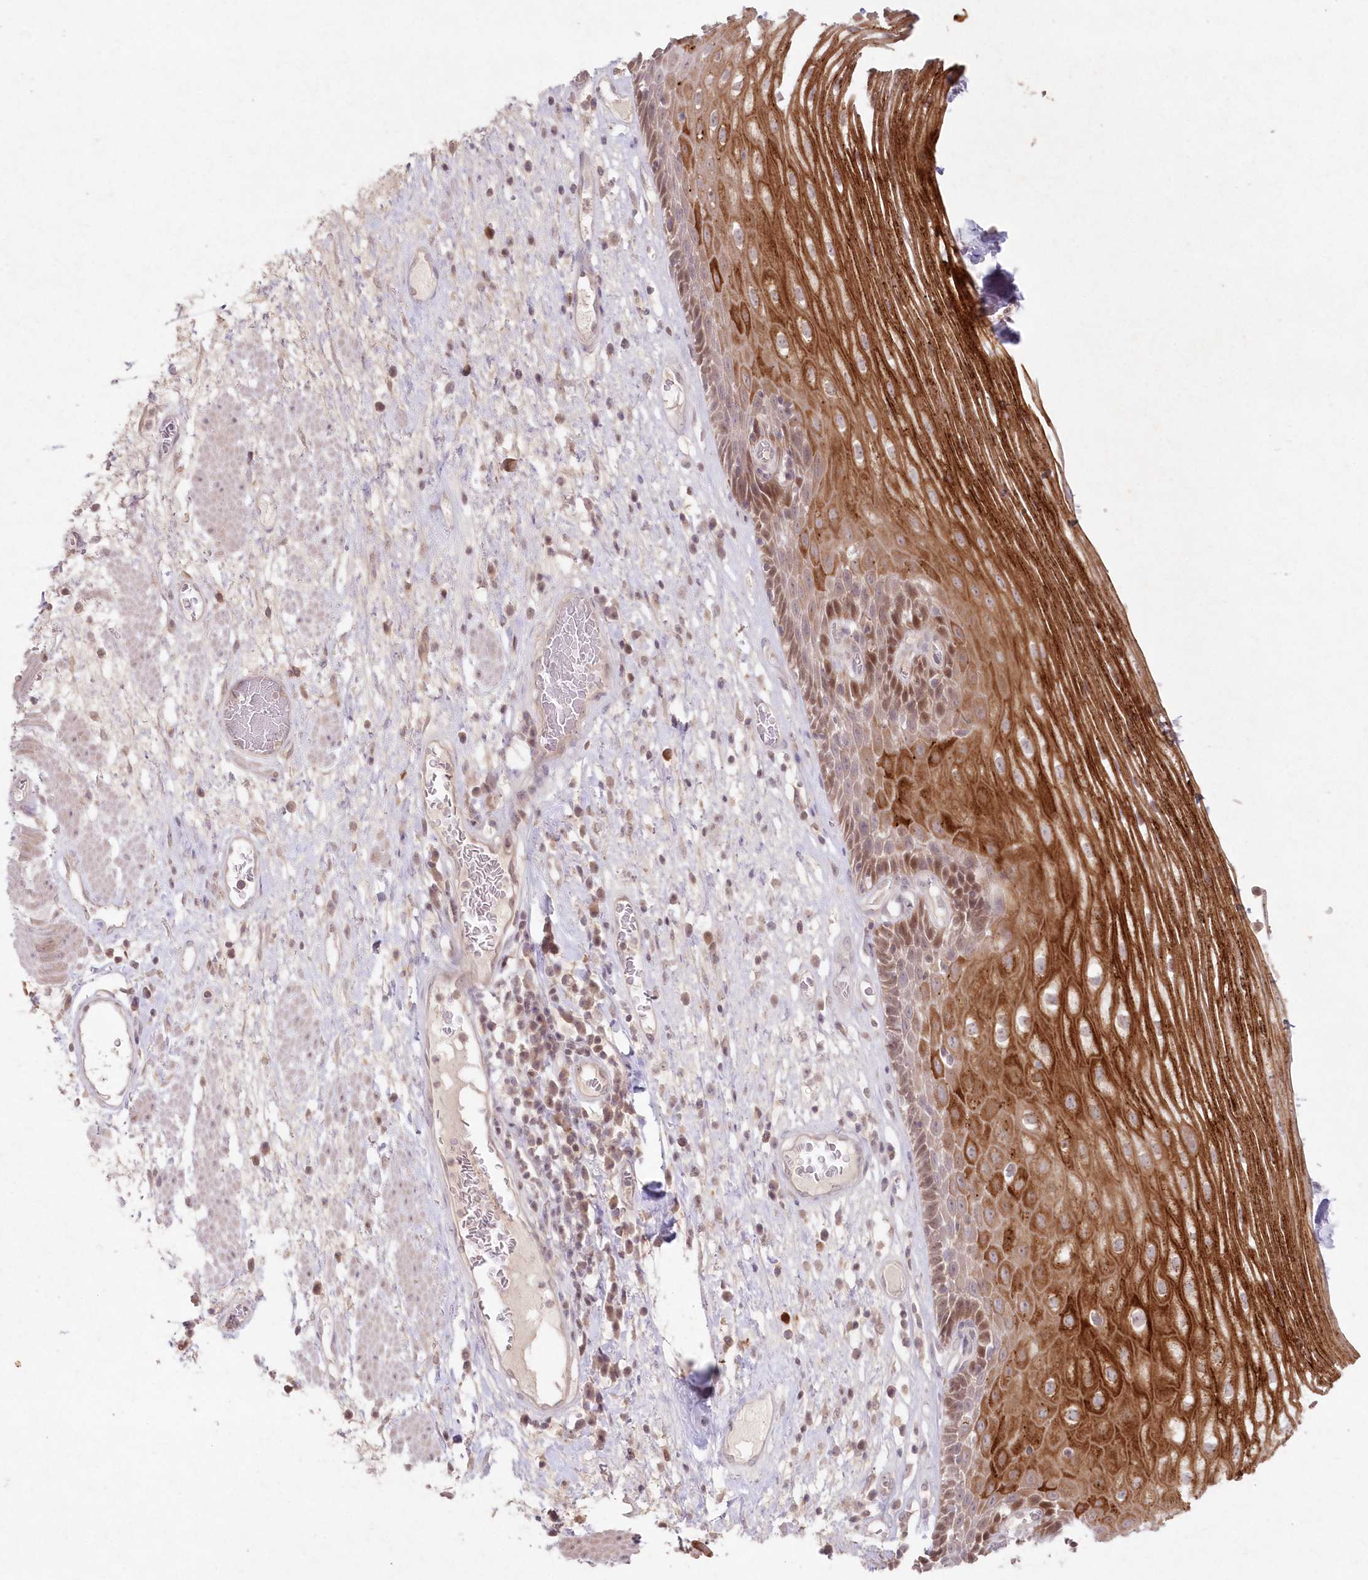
{"staining": {"intensity": "strong", "quantity": ">75%", "location": "cytoplasmic/membranous,nuclear"}, "tissue": "esophagus", "cell_type": "Squamous epithelial cells", "image_type": "normal", "snomed": [{"axis": "morphology", "description": "Normal tissue, NOS"}, {"axis": "morphology", "description": "Adenocarcinoma, NOS"}, {"axis": "topography", "description": "Esophagus"}], "caption": "This image reveals immunohistochemistry (IHC) staining of benign human esophagus, with high strong cytoplasmic/membranous,nuclear positivity in approximately >75% of squamous epithelial cells.", "gene": "ASCC1", "patient": {"sex": "male", "age": 62}}